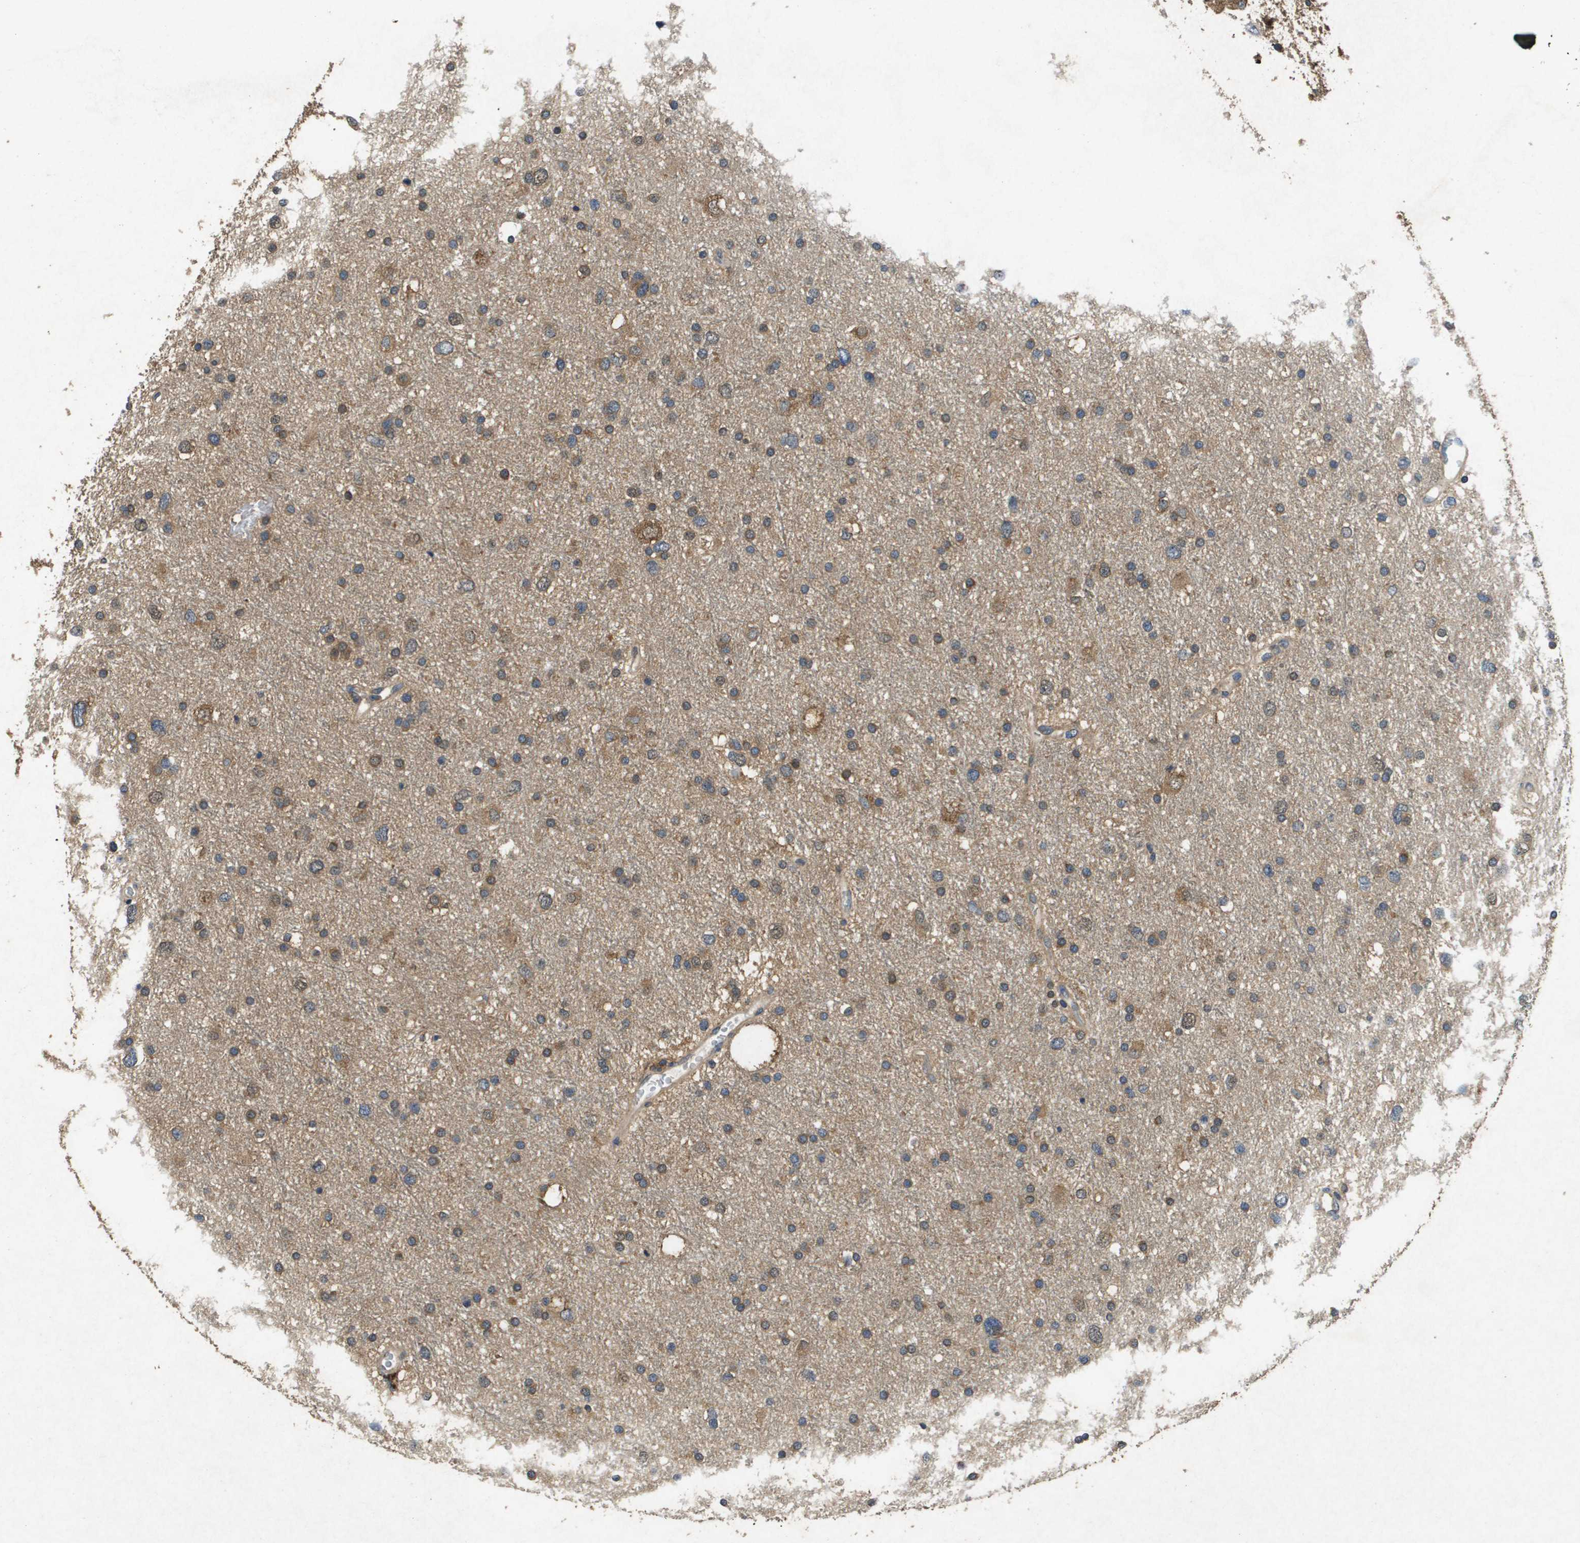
{"staining": {"intensity": "moderate", "quantity": ">75%", "location": "cytoplasmic/membranous"}, "tissue": "glioma", "cell_type": "Tumor cells", "image_type": "cancer", "snomed": [{"axis": "morphology", "description": "Glioma, malignant, Low grade"}, {"axis": "topography", "description": "Brain"}], "caption": "Malignant low-grade glioma stained with a brown dye reveals moderate cytoplasmic/membranous positive staining in approximately >75% of tumor cells.", "gene": "PTPRT", "patient": {"sex": "female", "age": 37}}